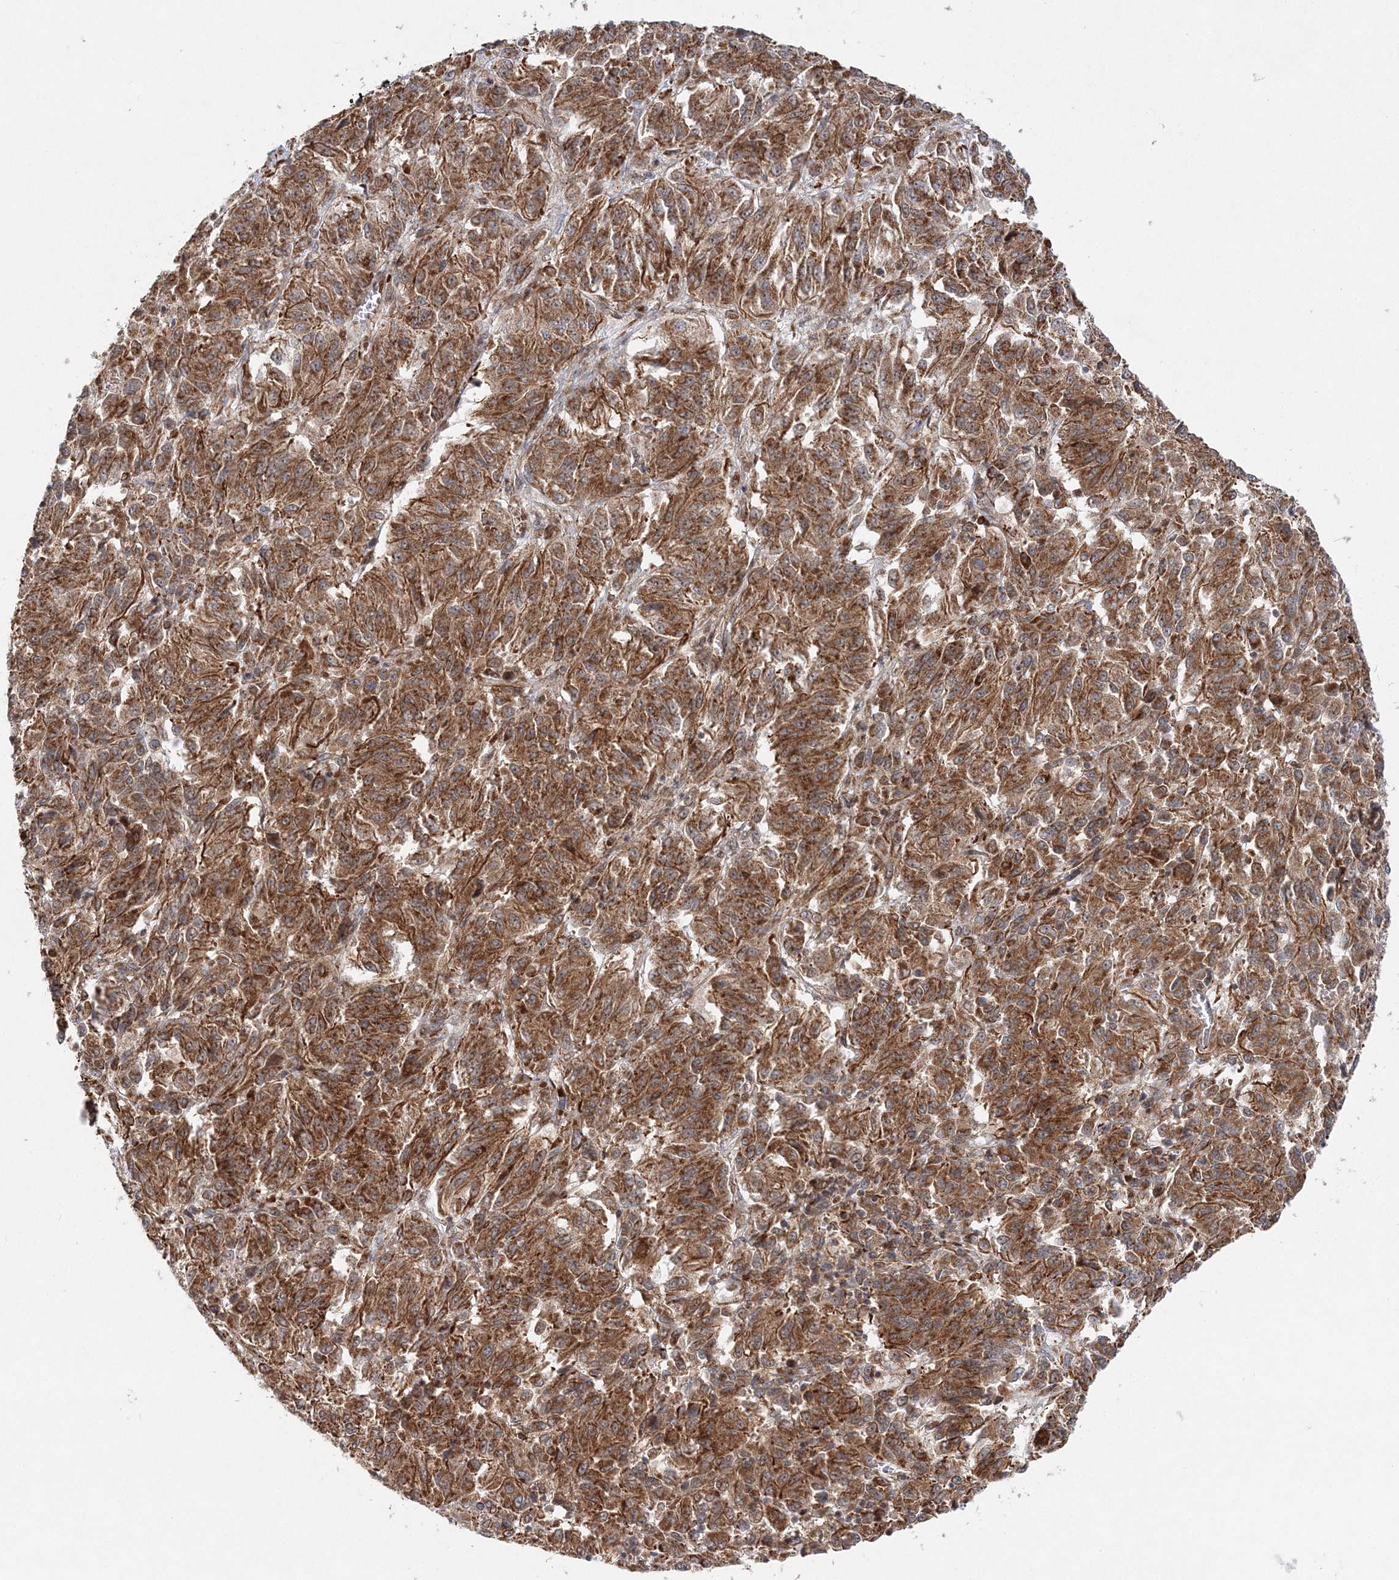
{"staining": {"intensity": "moderate", "quantity": ">75%", "location": "cytoplasmic/membranous"}, "tissue": "melanoma", "cell_type": "Tumor cells", "image_type": "cancer", "snomed": [{"axis": "morphology", "description": "Malignant melanoma, Metastatic site"}, {"axis": "topography", "description": "Lung"}], "caption": "Protein staining displays moderate cytoplasmic/membranous staining in approximately >75% of tumor cells in melanoma.", "gene": "RAB11FIP2", "patient": {"sex": "male", "age": 64}}